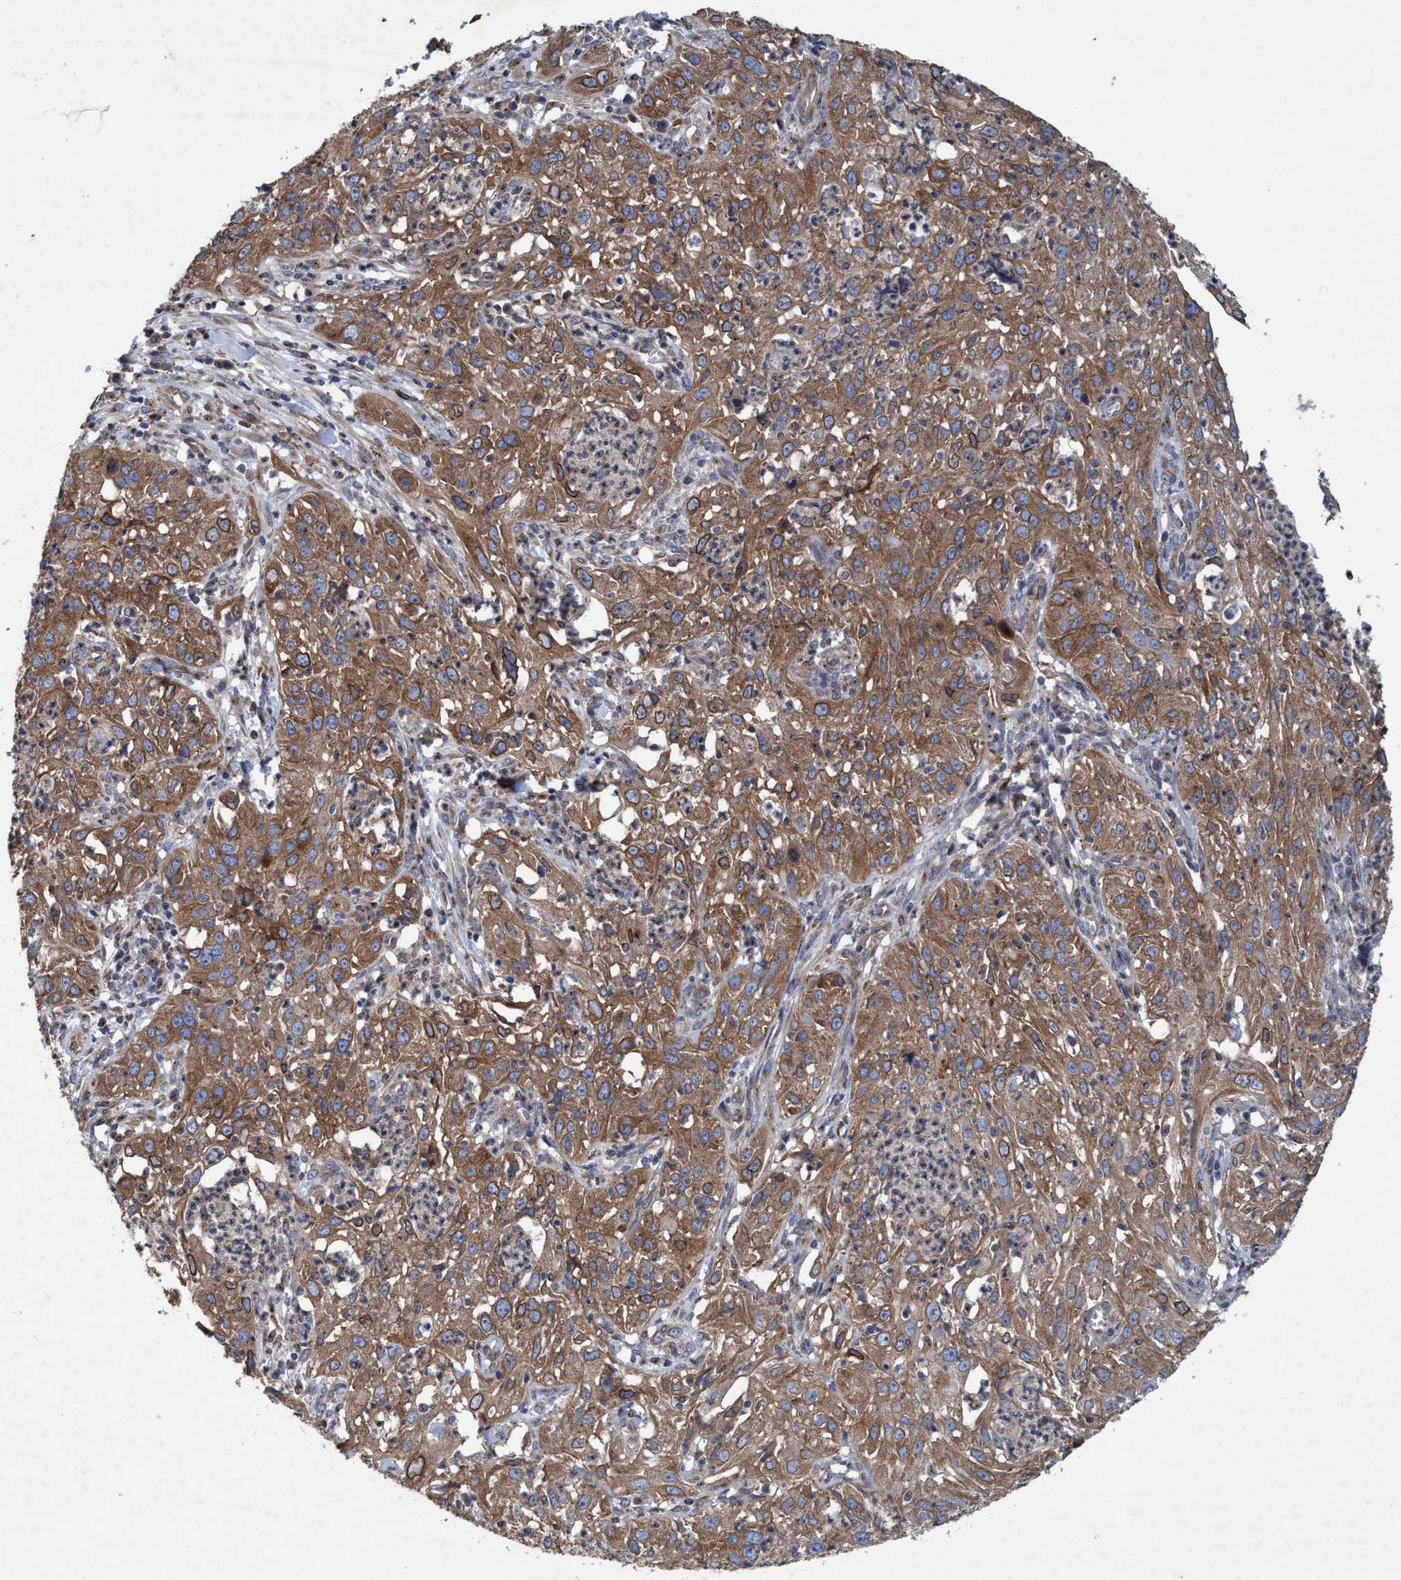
{"staining": {"intensity": "moderate", "quantity": ">75%", "location": "cytoplasmic/membranous"}, "tissue": "cervical cancer", "cell_type": "Tumor cells", "image_type": "cancer", "snomed": [{"axis": "morphology", "description": "Squamous cell carcinoma, NOS"}, {"axis": "topography", "description": "Cervix"}], "caption": "This histopathology image reveals immunohistochemistry staining of cervical cancer, with medium moderate cytoplasmic/membranous expression in approximately >75% of tumor cells.", "gene": "BICD2", "patient": {"sex": "female", "age": 32}}